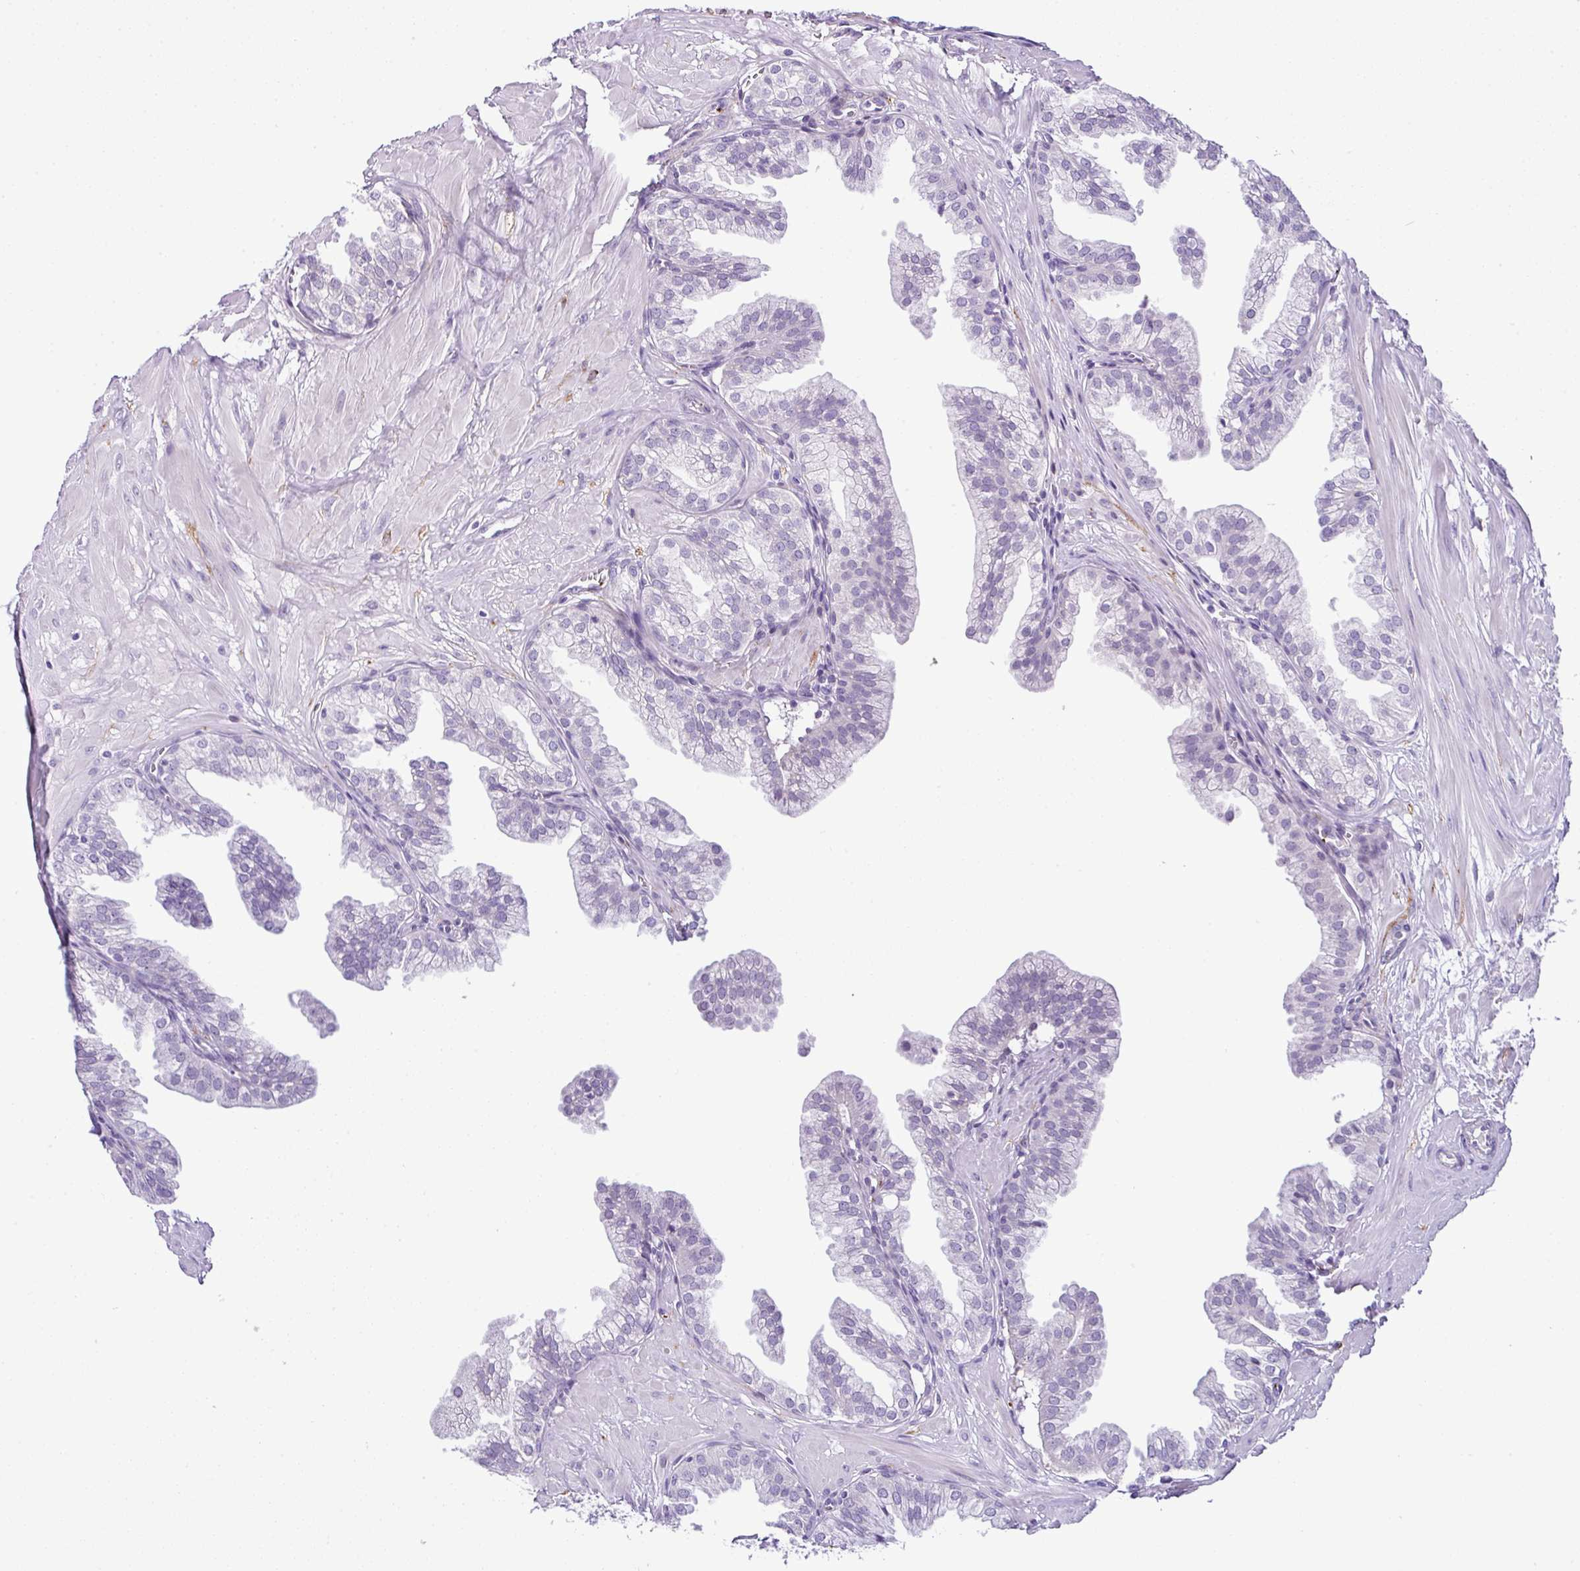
{"staining": {"intensity": "negative", "quantity": "none", "location": "none"}, "tissue": "prostate", "cell_type": "Glandular cells", "image_type": "normal", "snomed": [{"axis": "morphology", "description": "Normal tissue, NOS"}, {"axis": "topography", "description": "Prostate"}, {"axis": "topography", "description": "Peripheral nerve tissue"}], "caption": "The image reveals no staining of glandular cells in benign prostate.", "gene": "CMTM5", "patient": {"sex": "male", "age": 55}}